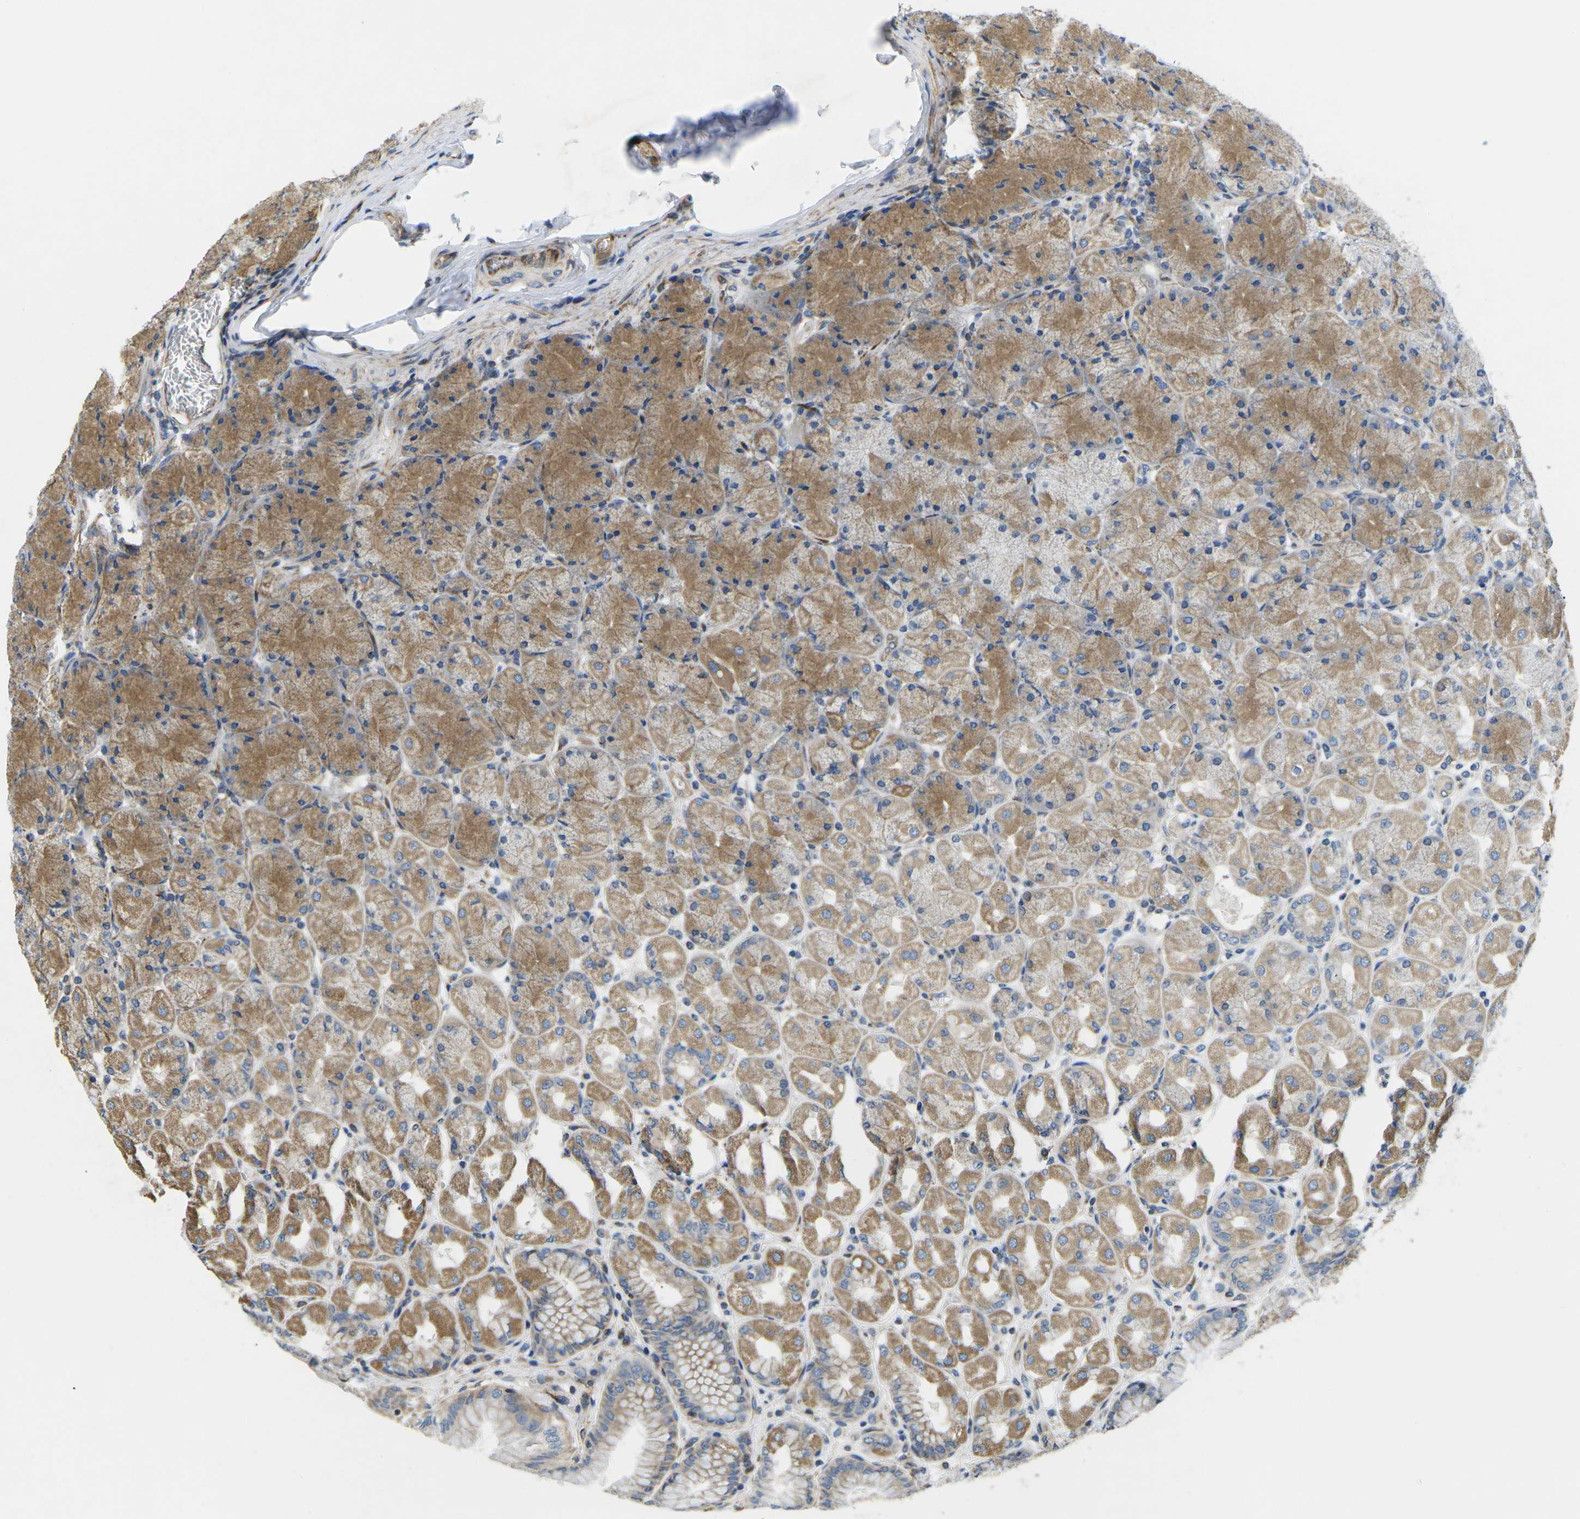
{"staining": {"intensity": "moderate", "quantity": ">75%", "location": "cytoplasmic/membranous"}, "tissue": "stomach", "cell_type": "Glandular cells", "image_type": "normal", "snomed": [{"axis": "morphology", "description": "Normal tissue, NOS"}, {"axis": "topography", "description": "Stomach, upper"}], "caption": "This histopathology image exhibits IHC staining of unremarkable human stomach, with medium moderate cytoplasmic/membranous expression in about >75% of glandular cells.", "gene": "TMEFF2", "patient": {"sex": "female", "age": 56}}